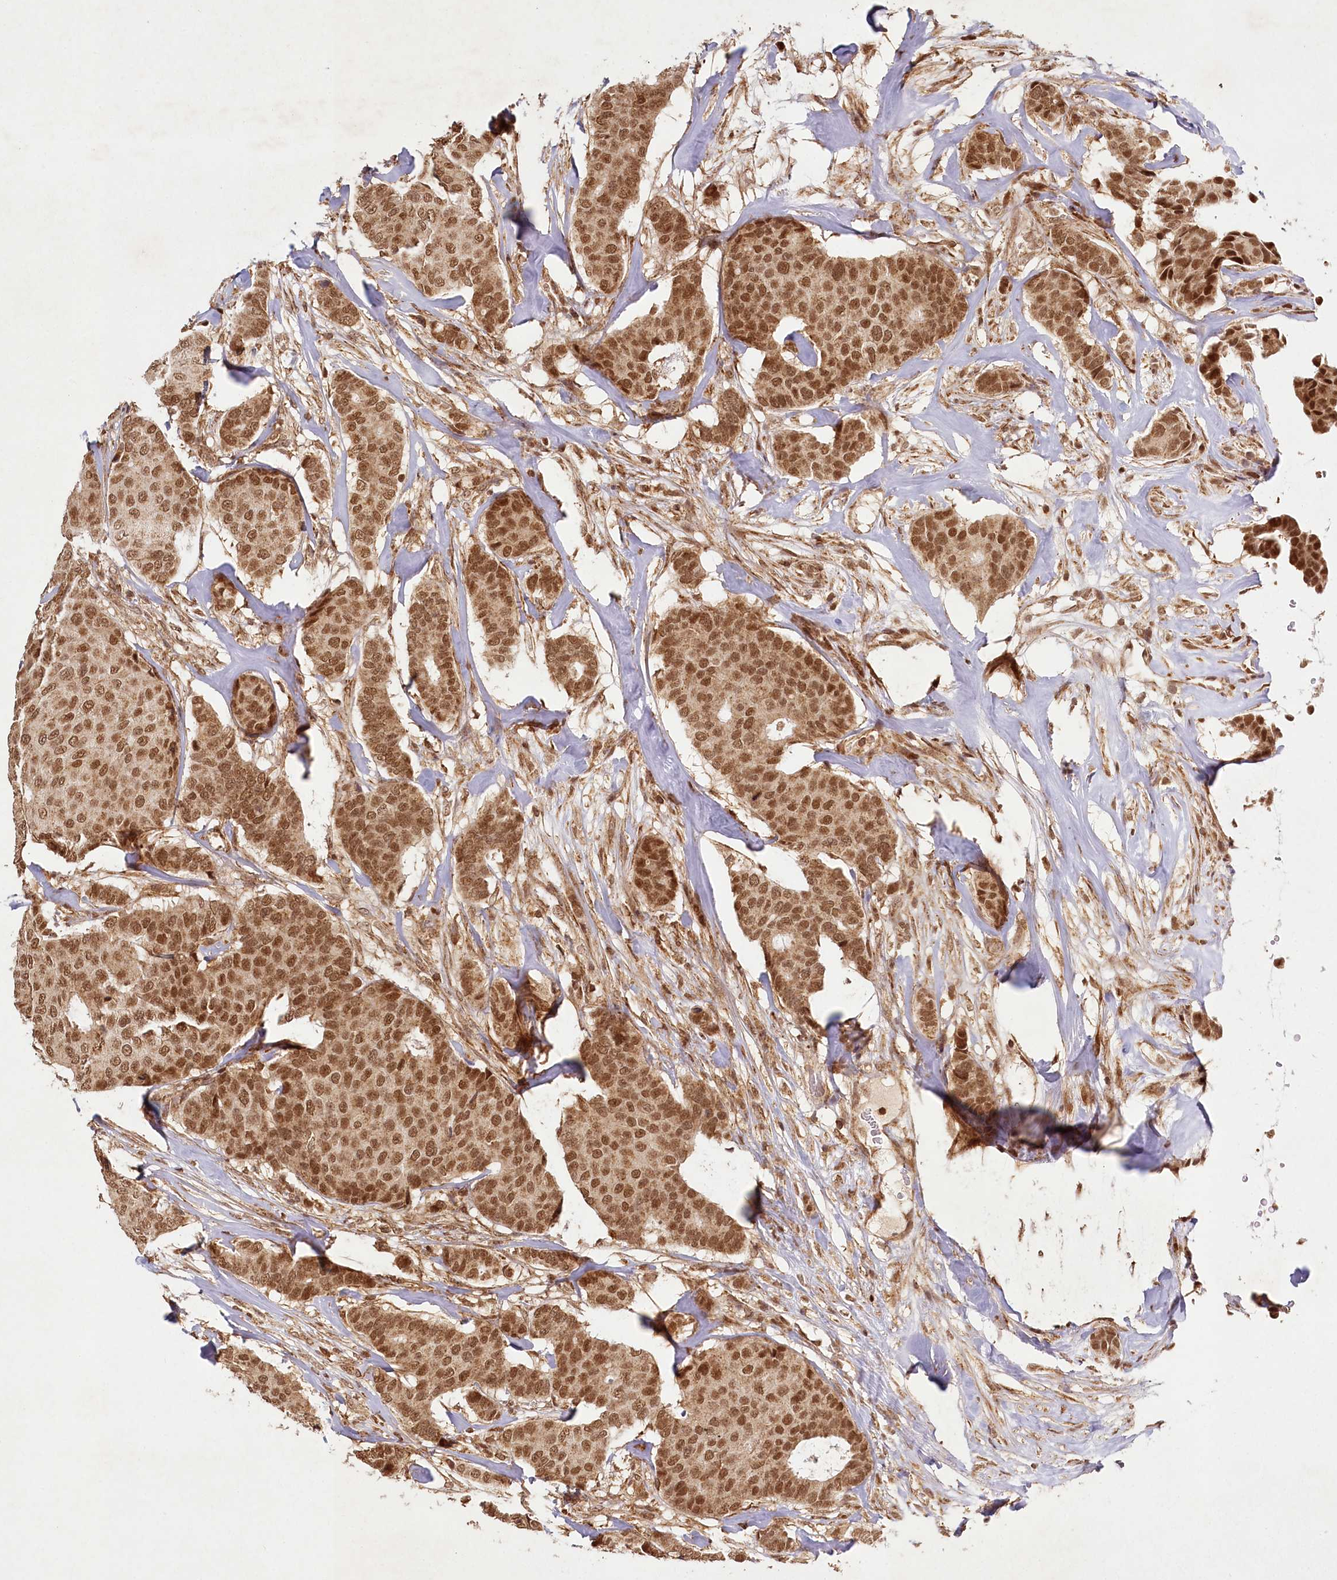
{"staining": {"intensity": "moderate", "quantity": ">75%", "location": "cytoplasmic/membranous,nuclear"}, "tissue": "breast cancer", "cell_type": "Tumor cells", "image_type": "cancer", "snomed": [{"axis": "morphology", "description": "Duct carcinoma"}, {"axis": "topography", "description": "Breast"}], "caption": "A medium amount of moderate cytoplasmic/membranous and nuclear expression is identified in approximately >75% of tumor cells in breast cancer (invasive ductal carcinoma) tissue.", "gene": "MICU1", "patient": {"sex": "female", "age": 75}}